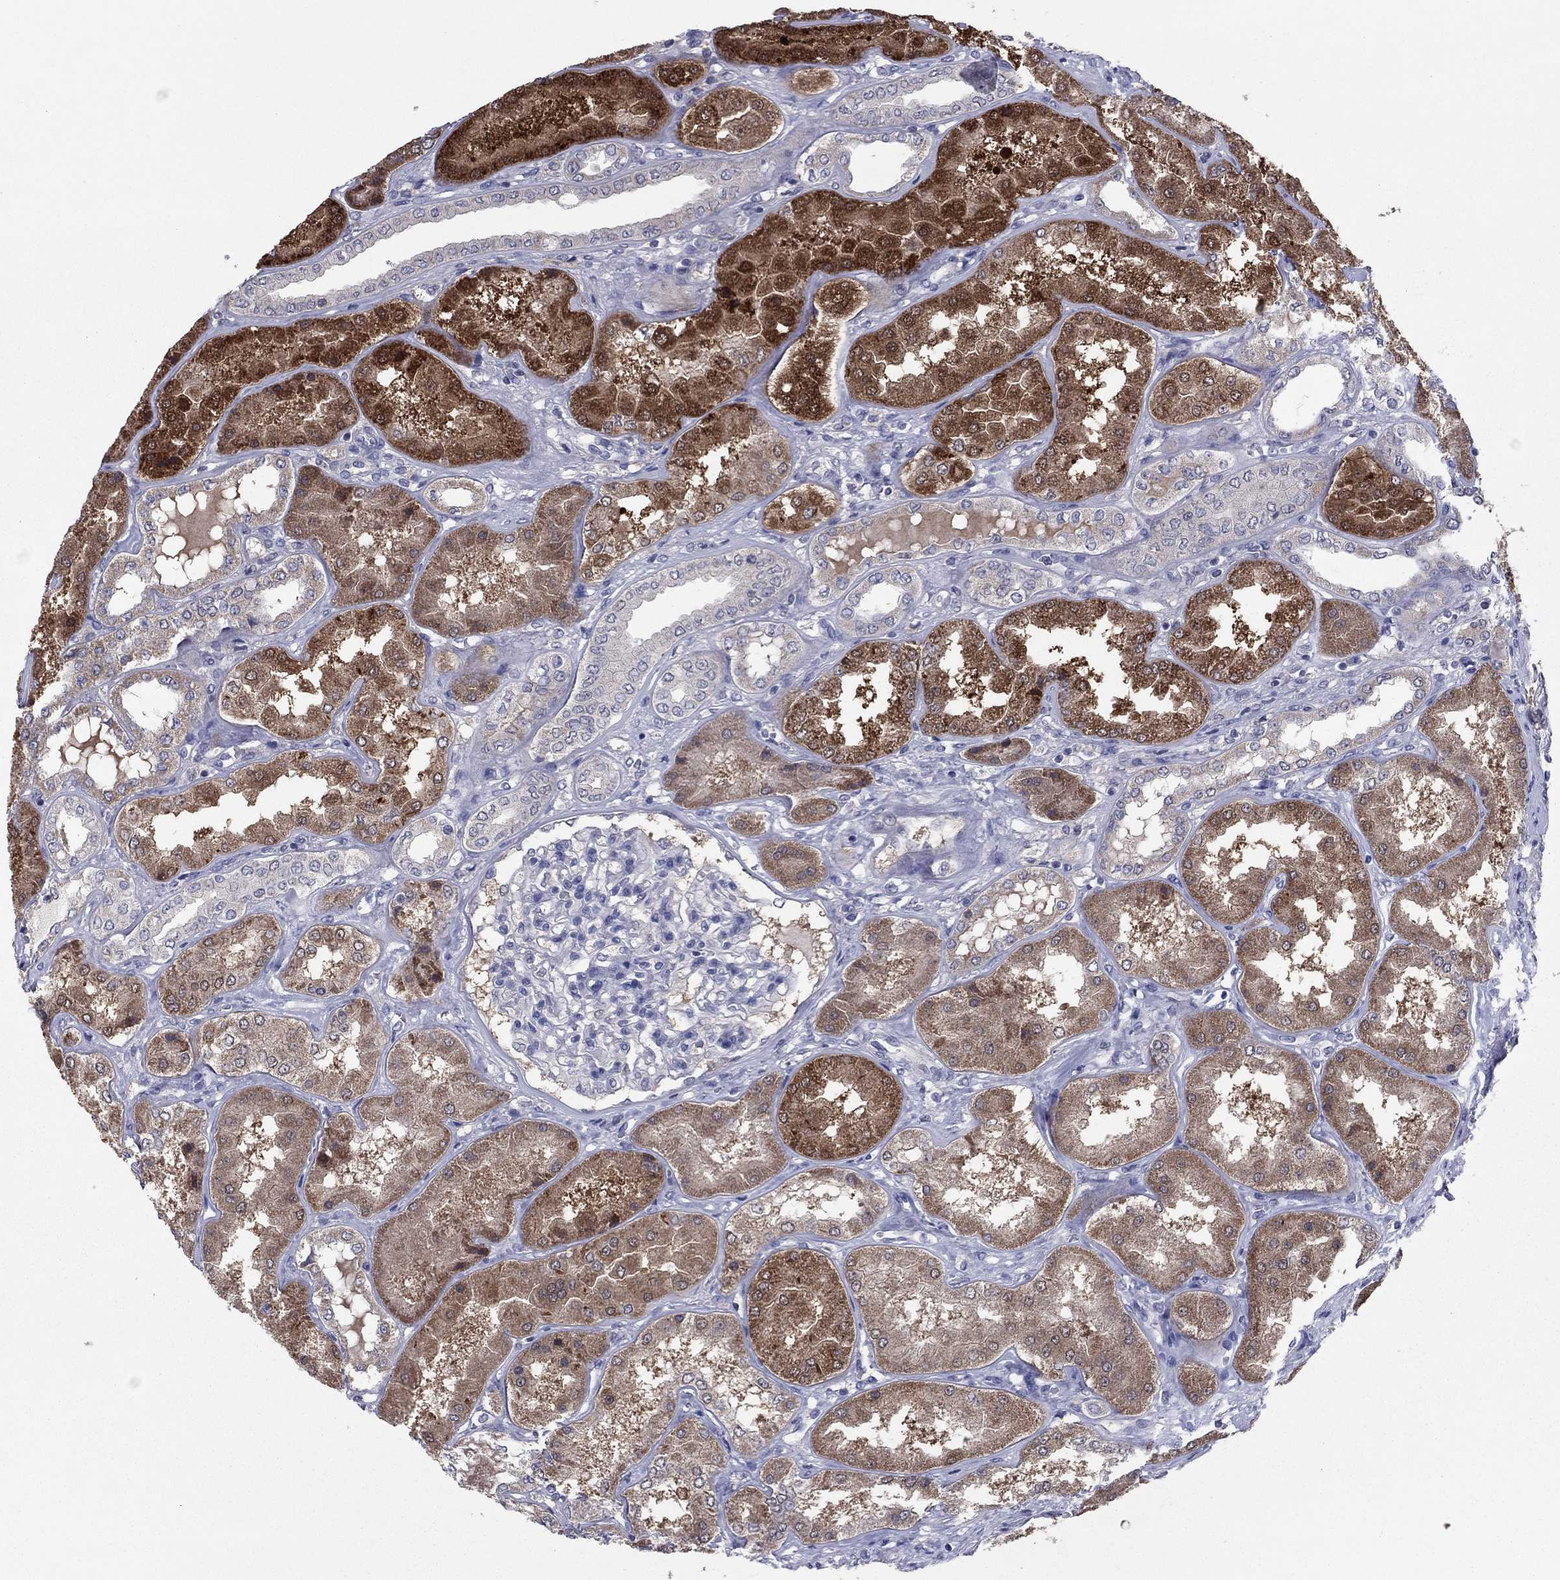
{"staining": {"intensity": "negative", "quantity": "none", "location": "none"}, "tissue": "kidney", "cell_type": "Cells in glomeruli", "image_type": "normal", "snomed": [{"axis": "morphology", "description": "Normal tissue, NOS"}, {"axis": "topography", "description": "Kidney"}], "caption": "Immunohistochemical staining of benign kidney shows no significant expression in cells in glomeruli.", "gene": "GRHPR", "patient": {"sex": "female", "age": 56}}